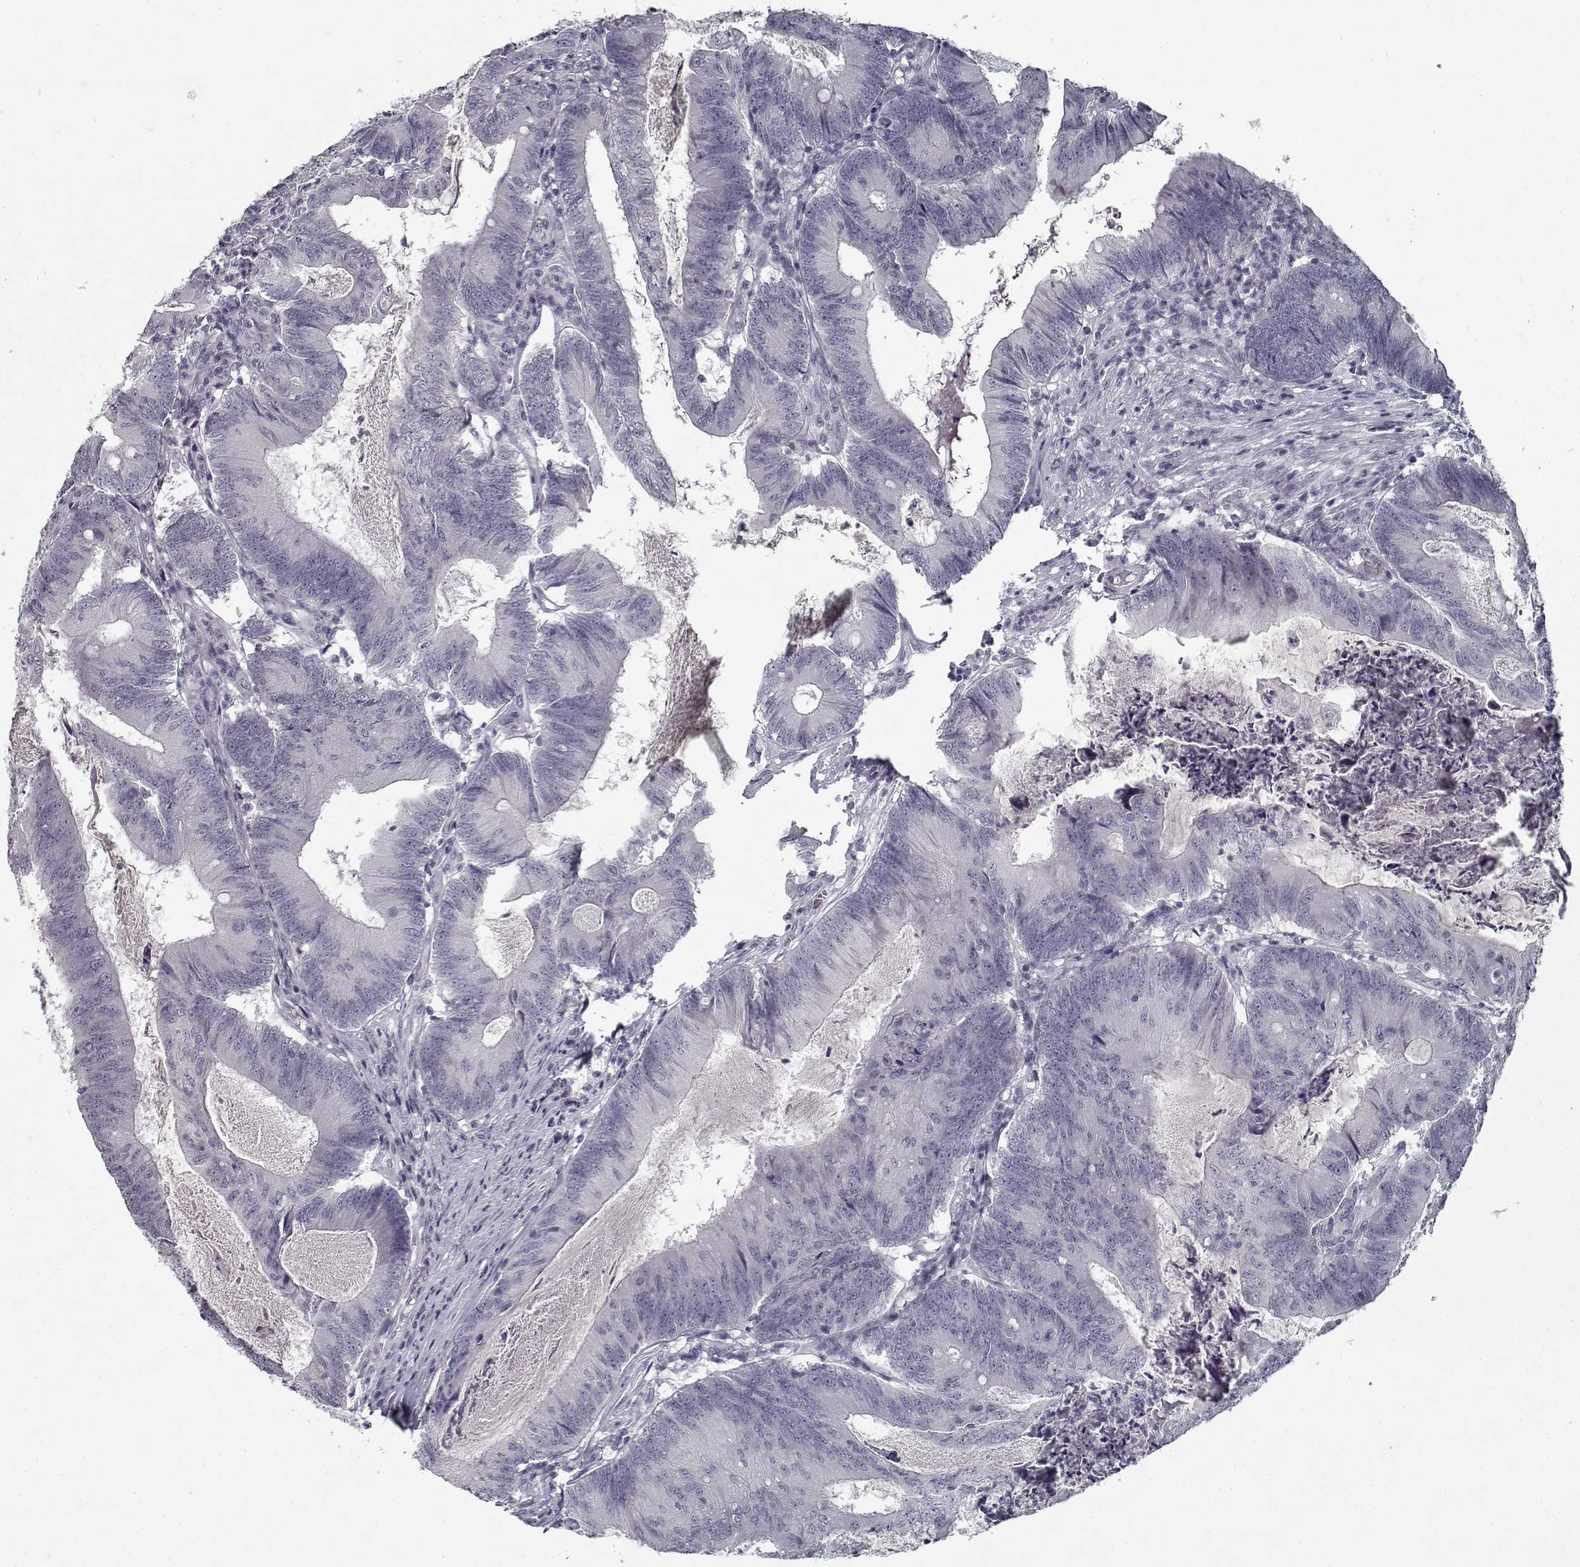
{"staining": {"intensity": "negative", "quantity": "none", "location": "none"}, "tissue": "colorectal cancer", "cell_type": "Tumor cells", "image_type": "cancer", "snomed": [{"axis": "morphology", "description": "Adenocarcinoma, NOS"}, {"axis": "topography", "description": "Colon"}], "caption": "This is a micrograph of immunohistochemistry (IHC) staining of colorectal cancer (adenocarcinoma), which shows no positivity in tumor cells. Nuclei are stained in blue.", "gene": "GAD2", "patient": {"sex": "female", "age": 70}}